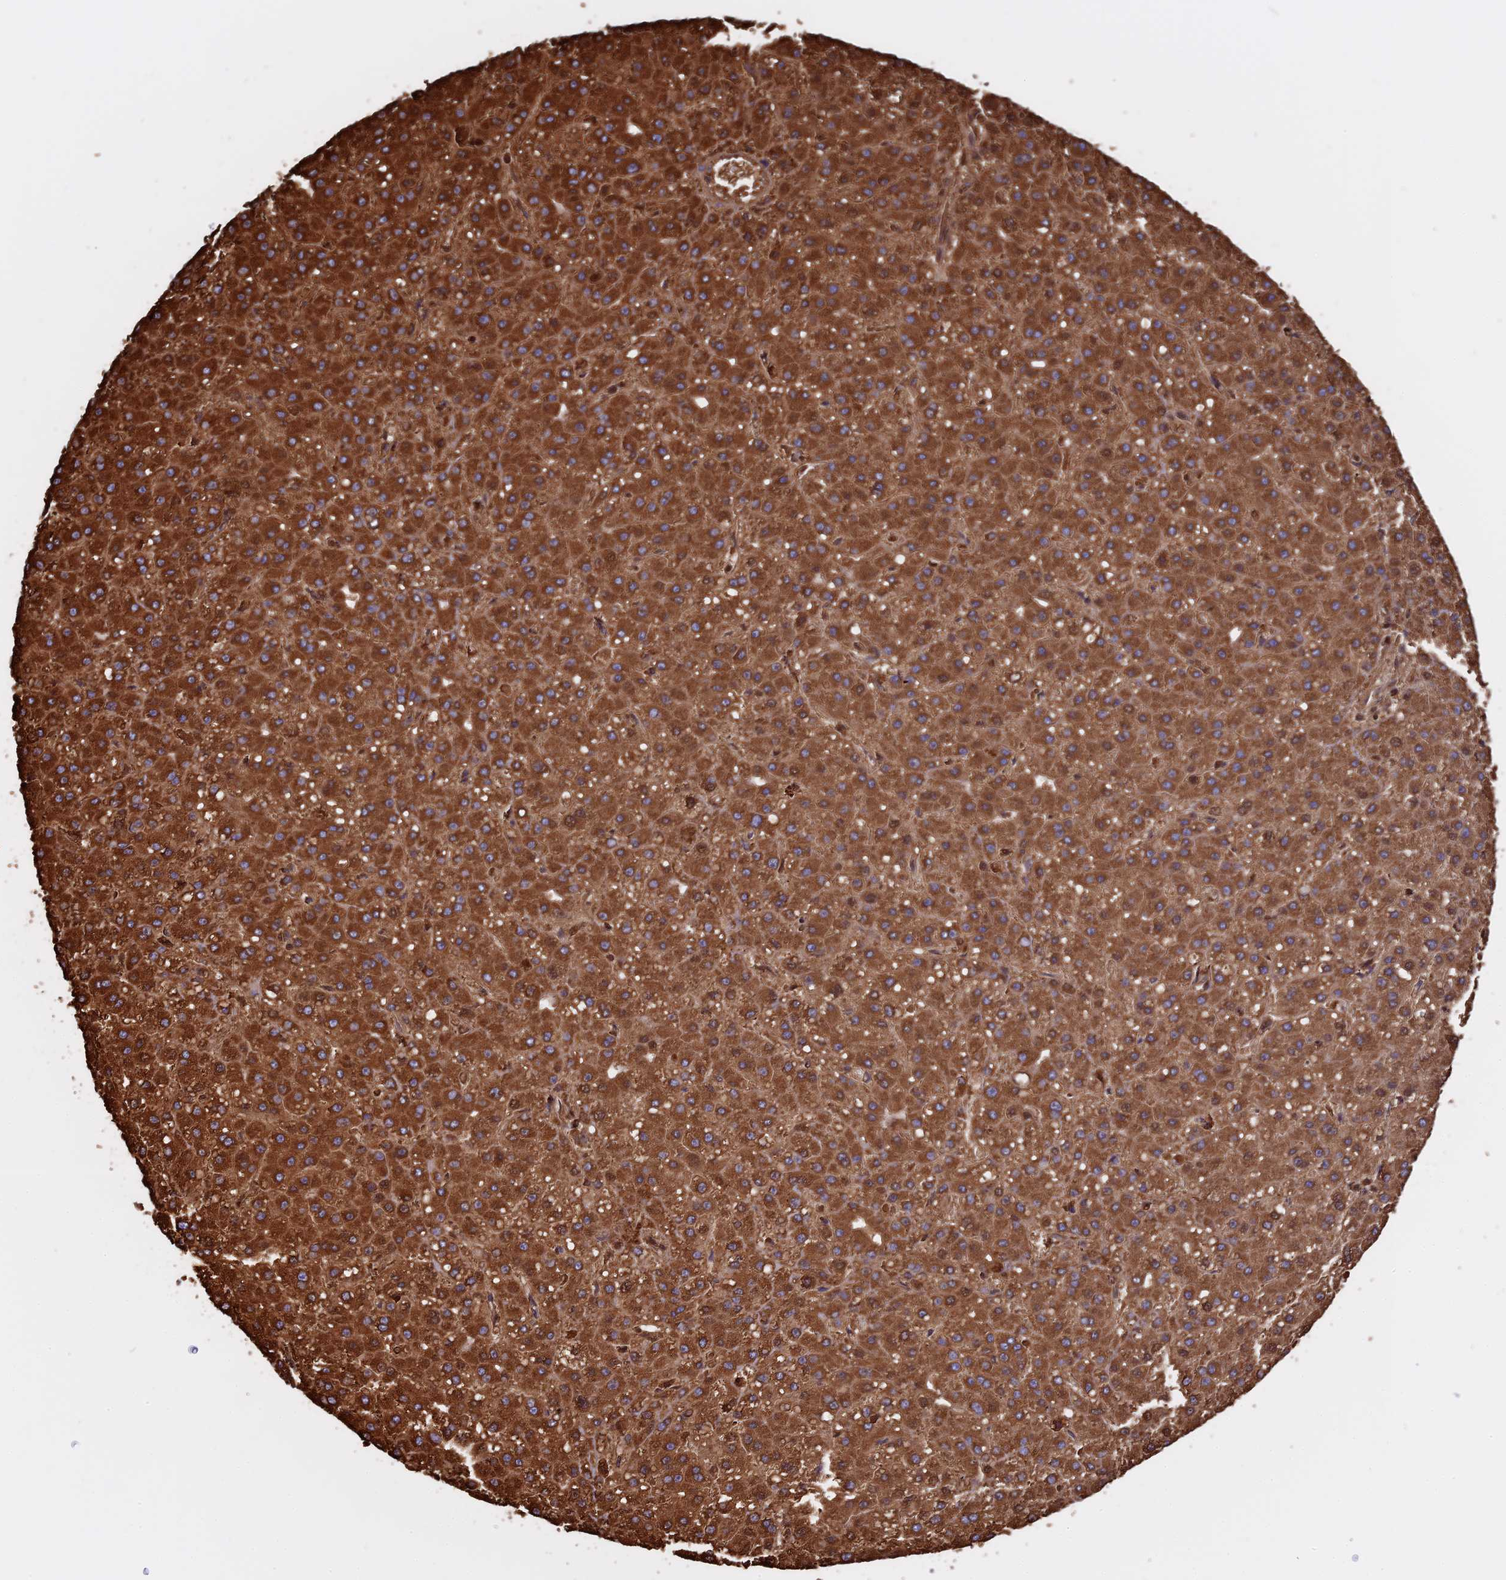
{"staining": {"intensity": "strong", "quantity": ">75%", "location": "cytoplasmic/membranous"}, "tissue": "liver cancer", "cell_type": "Tumor cells", "image_type": "cancer", "snomed": [{"axis": "morphology", "description": "Carcinoma, Hepatocellular, NOS"}, {"axis": "topography", "description": "Liver"}], "caption": "A photomicrograph of hepatocellular carcinoma (liver) stained for a protein reveals strong cytoplasmic/membranous brown staining in tumor cells.", "gene": "KCNG1", "patient": {"sex": "male", "age": 67}}